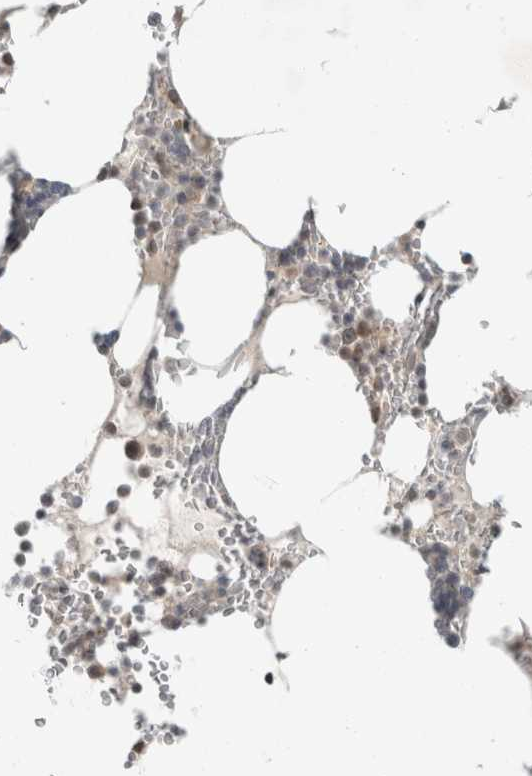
{"staining": {"intensity": "weak", "quantity": "<25%", "location": "nuclear"}, "tissue": "bone marrow", "cell_type": "Hematopoietic cells", "image_type": "normal", "snomed": [{"axis": "morphology", "description": "Normal tissue, NOS"}, {"axis": "topography", "description": "Bone marrow"}], "caption": "DAB immunohistochemical staining of normal human bone marrow reveals no significant positivity in hematopoietic cells.", "gene": "TRIT1", "patient": {"sex": "male", "age": 70}}